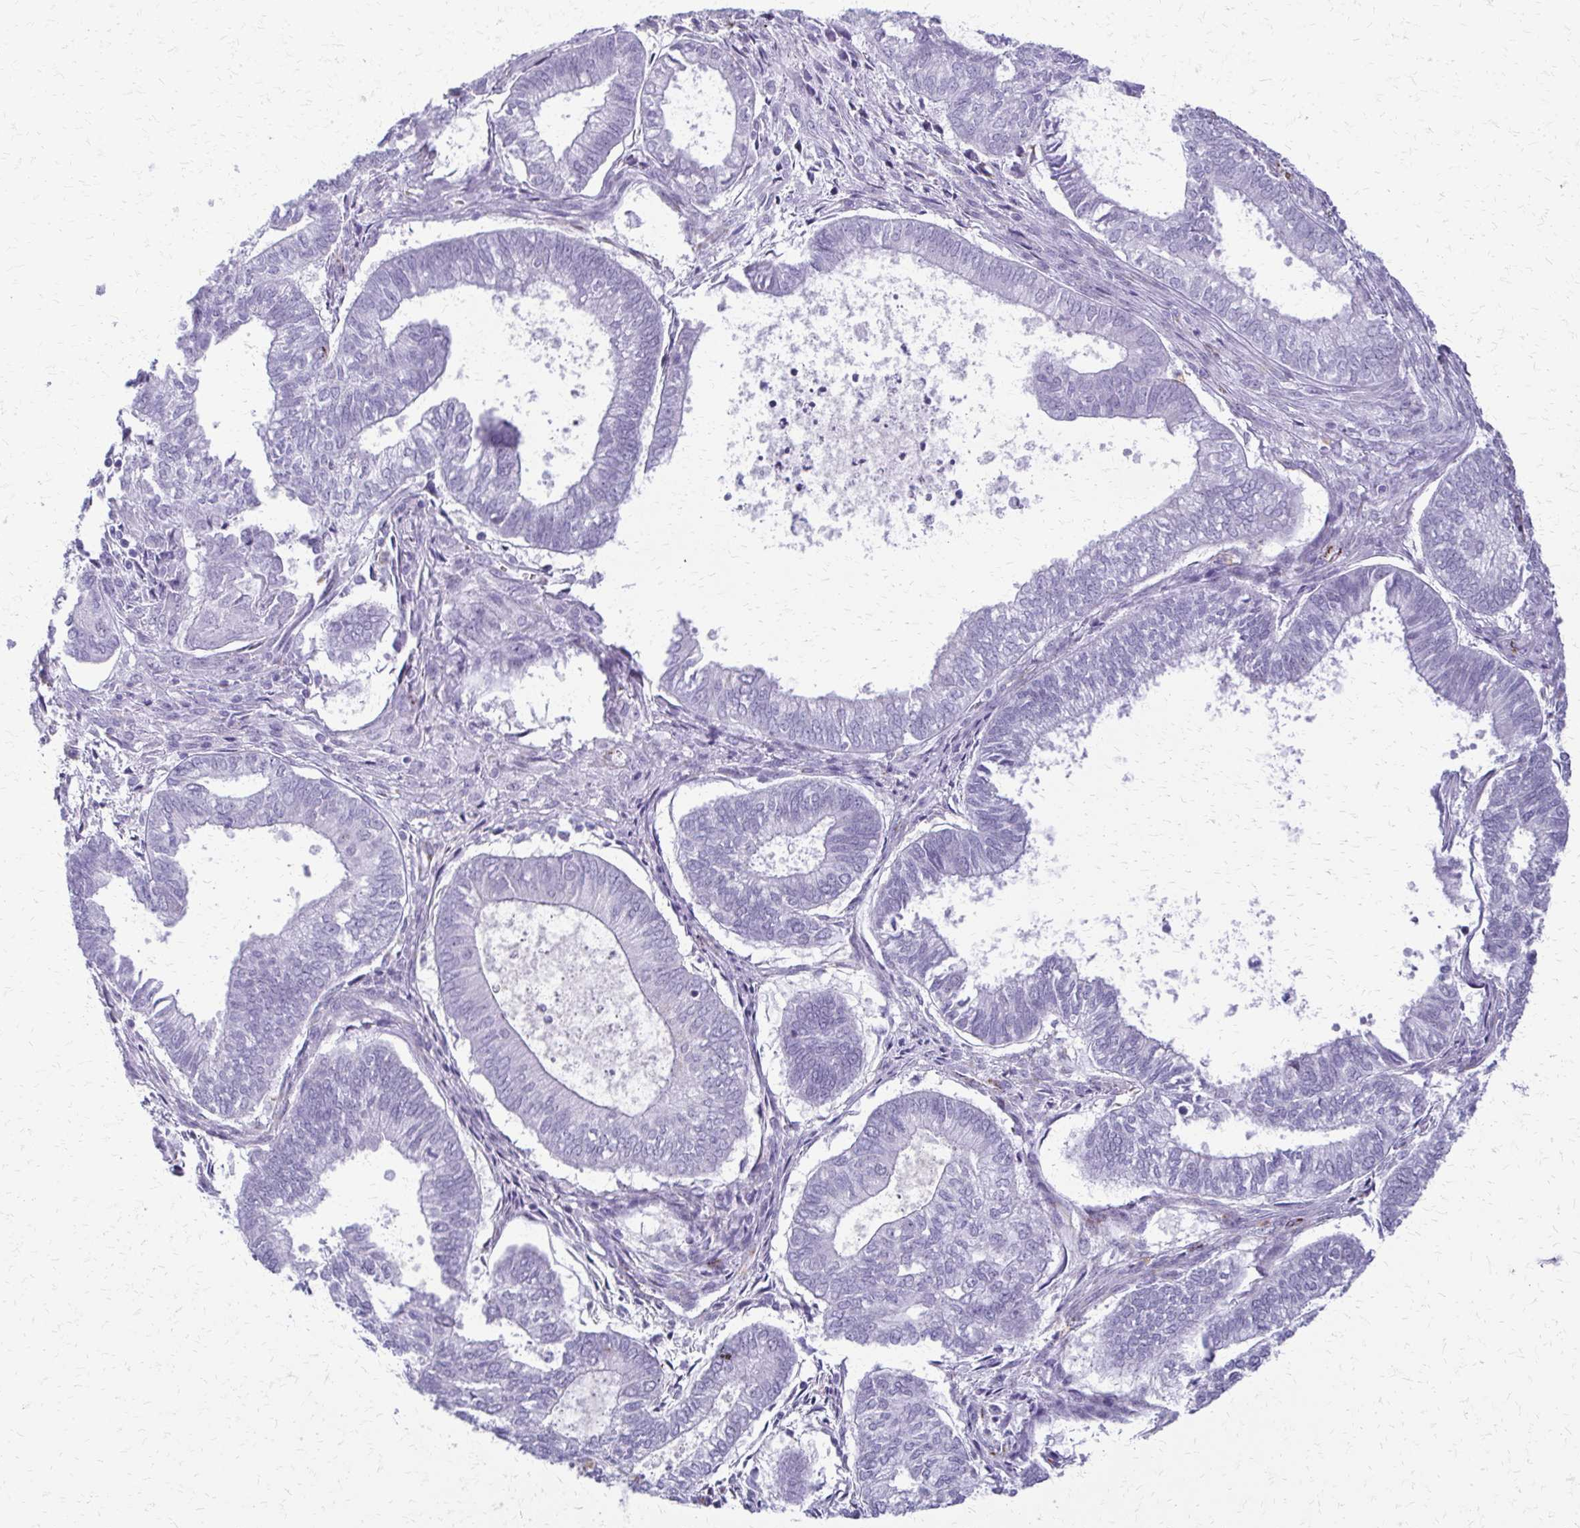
{"staining": {"intensity": "negative", "quantity": "none", "location": "none"}, "tissue": "ovarian cancer", "cell_type": "Tumor cells", "image_type": "cancer", "snomed": [{"axis": "morphology", "description": "Carcinoma, endometroid"}, {"axis": "topography", "description": "Ovary"}], "caption": "Ovarian cancer (endometroid carcinoma) stained for a protein using IHC exhibits no expression tumor cells.", "gene": "FAM162B", "patient": {"sex": "female", "age": 64}}